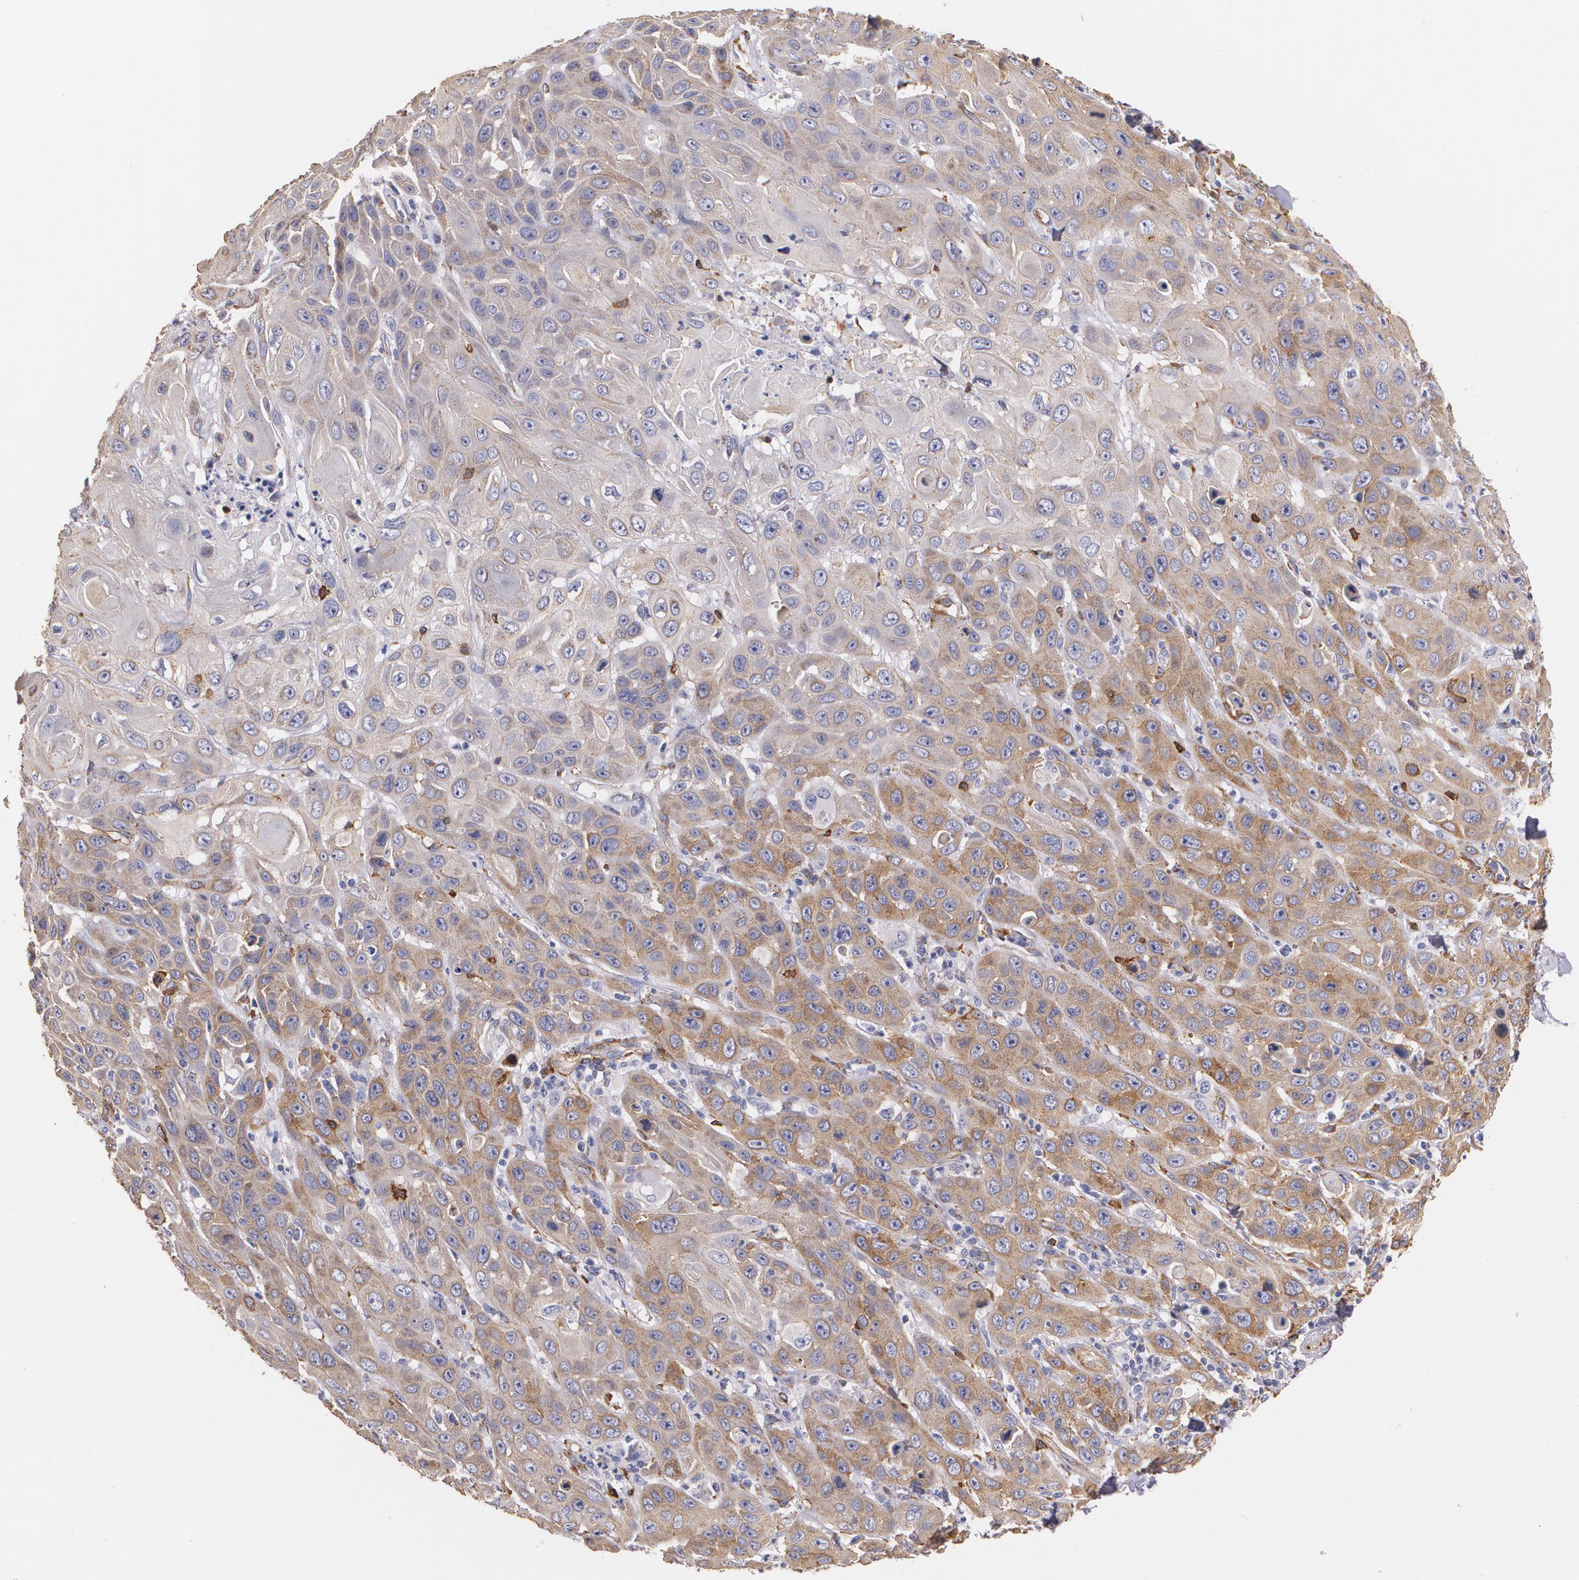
{"staining": {"intensity": "moderate", "quantity": ">75%", "location": "cytoplasmic/membranous"}, "tissue": "skin cancer", "cell_type": "Tumor cells", "image_type": "cancer", "snomed": [{"axis": "morphology", "description": "Squamous cell carcinoma, NOS"}, {"axis": "topography", "description": "Skin"}], "caption": "Protein expression analysis of skin cancer displays moderate cytoplasmic/membranous expression in approximately >75% of tumor cells. Nuclei are stained in blue.", "gene": "TJP1", "patient": {"sex": "male", "age": 84}}